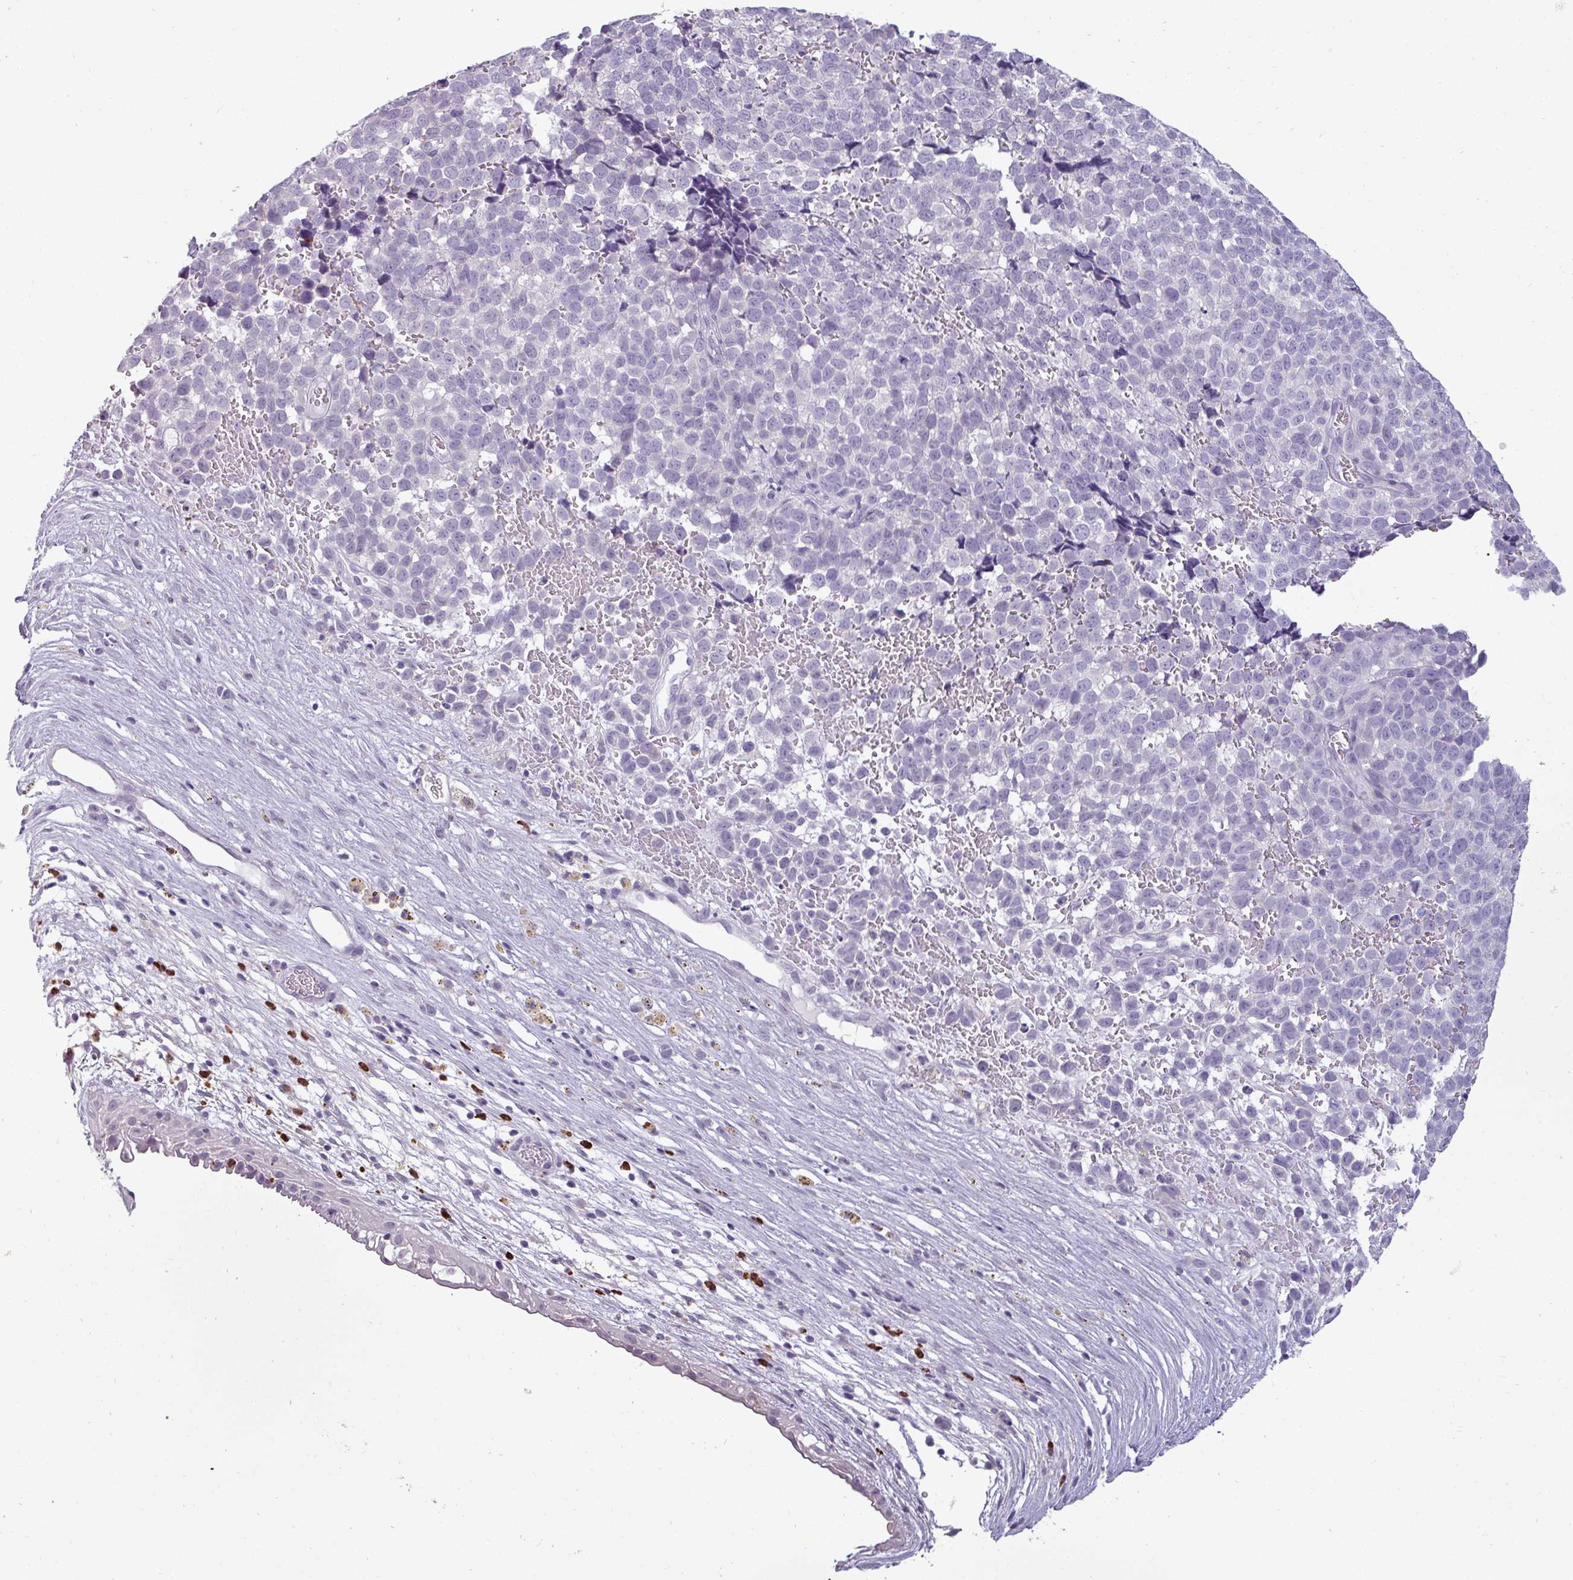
{"staining": {"intensity": "negative", "quantity": "none", "location": "none"}, "tissue": "melanoma", "cell_type": "Tumor cells", "image_type": "cancer", "snomed": [{"axis": "morphology", "description": "Malignant melanoma, NOS"}, {"axis": "topography", "description": "Nose, NOS"}], "caption": "Immunohistochemical staining of human melanoma exhibits no significant expression in tumor cells. (Brightfield microscopy of DAB immunohistochemistry (IHC) at high magnification).", "gene": "TRIM39", "patient": {"sex": "female", "age": 48}}